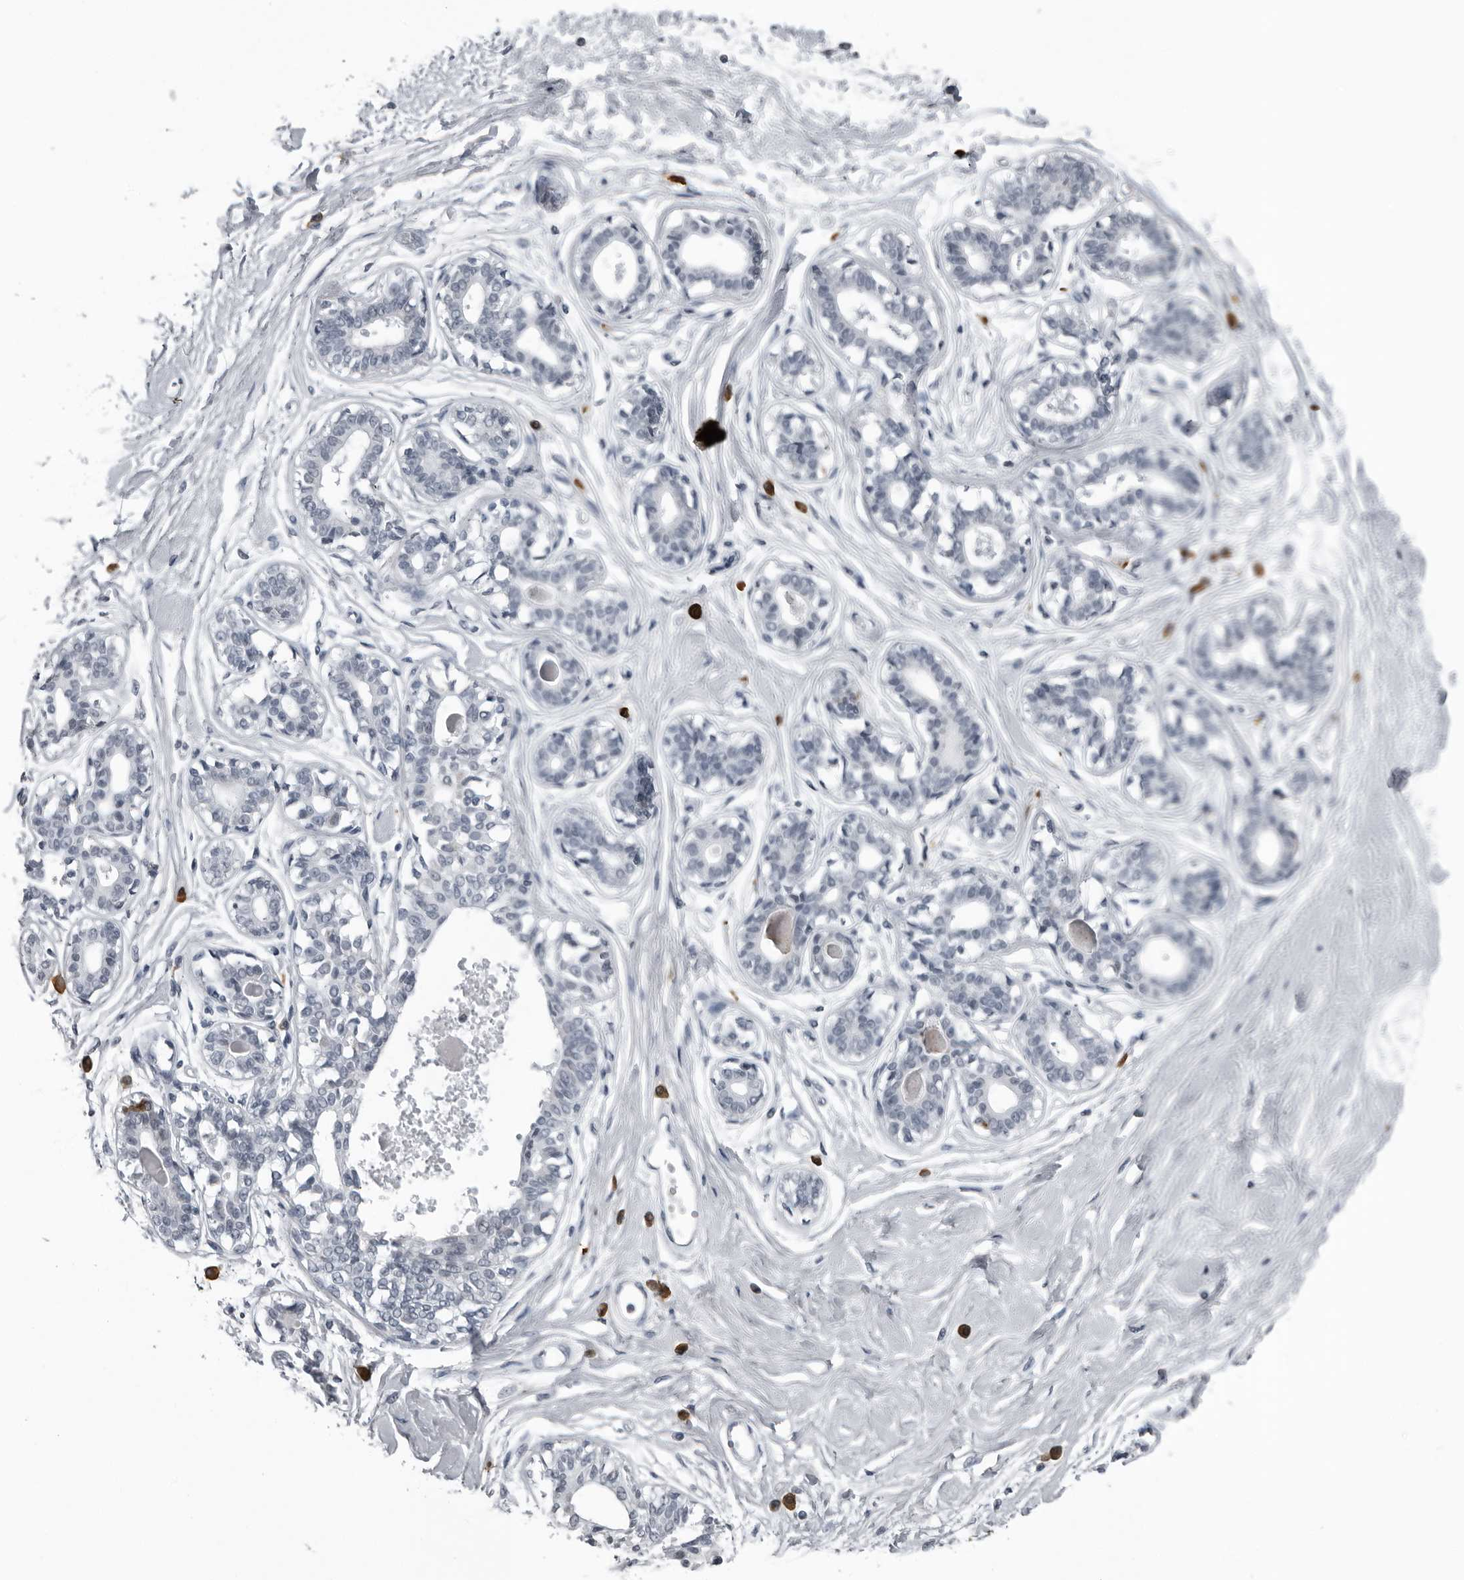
{"staining": {"intensity": "negative", "quantity": "none", "location": "none"}, "tissue": "breast", "cell_type": "Adipocytes", "image_type": "normal", "snomed": [{"axis": "morphology", "description": "Normal tissue, NOS"}, {"axis": "topography", "description": "Breast"}], "caption": "Immunohistochemical staining of normal breast exhibits no significant expression in adipocytes.", "gene": "RTCA", "patient": {"sex": "female", "age": 45}}